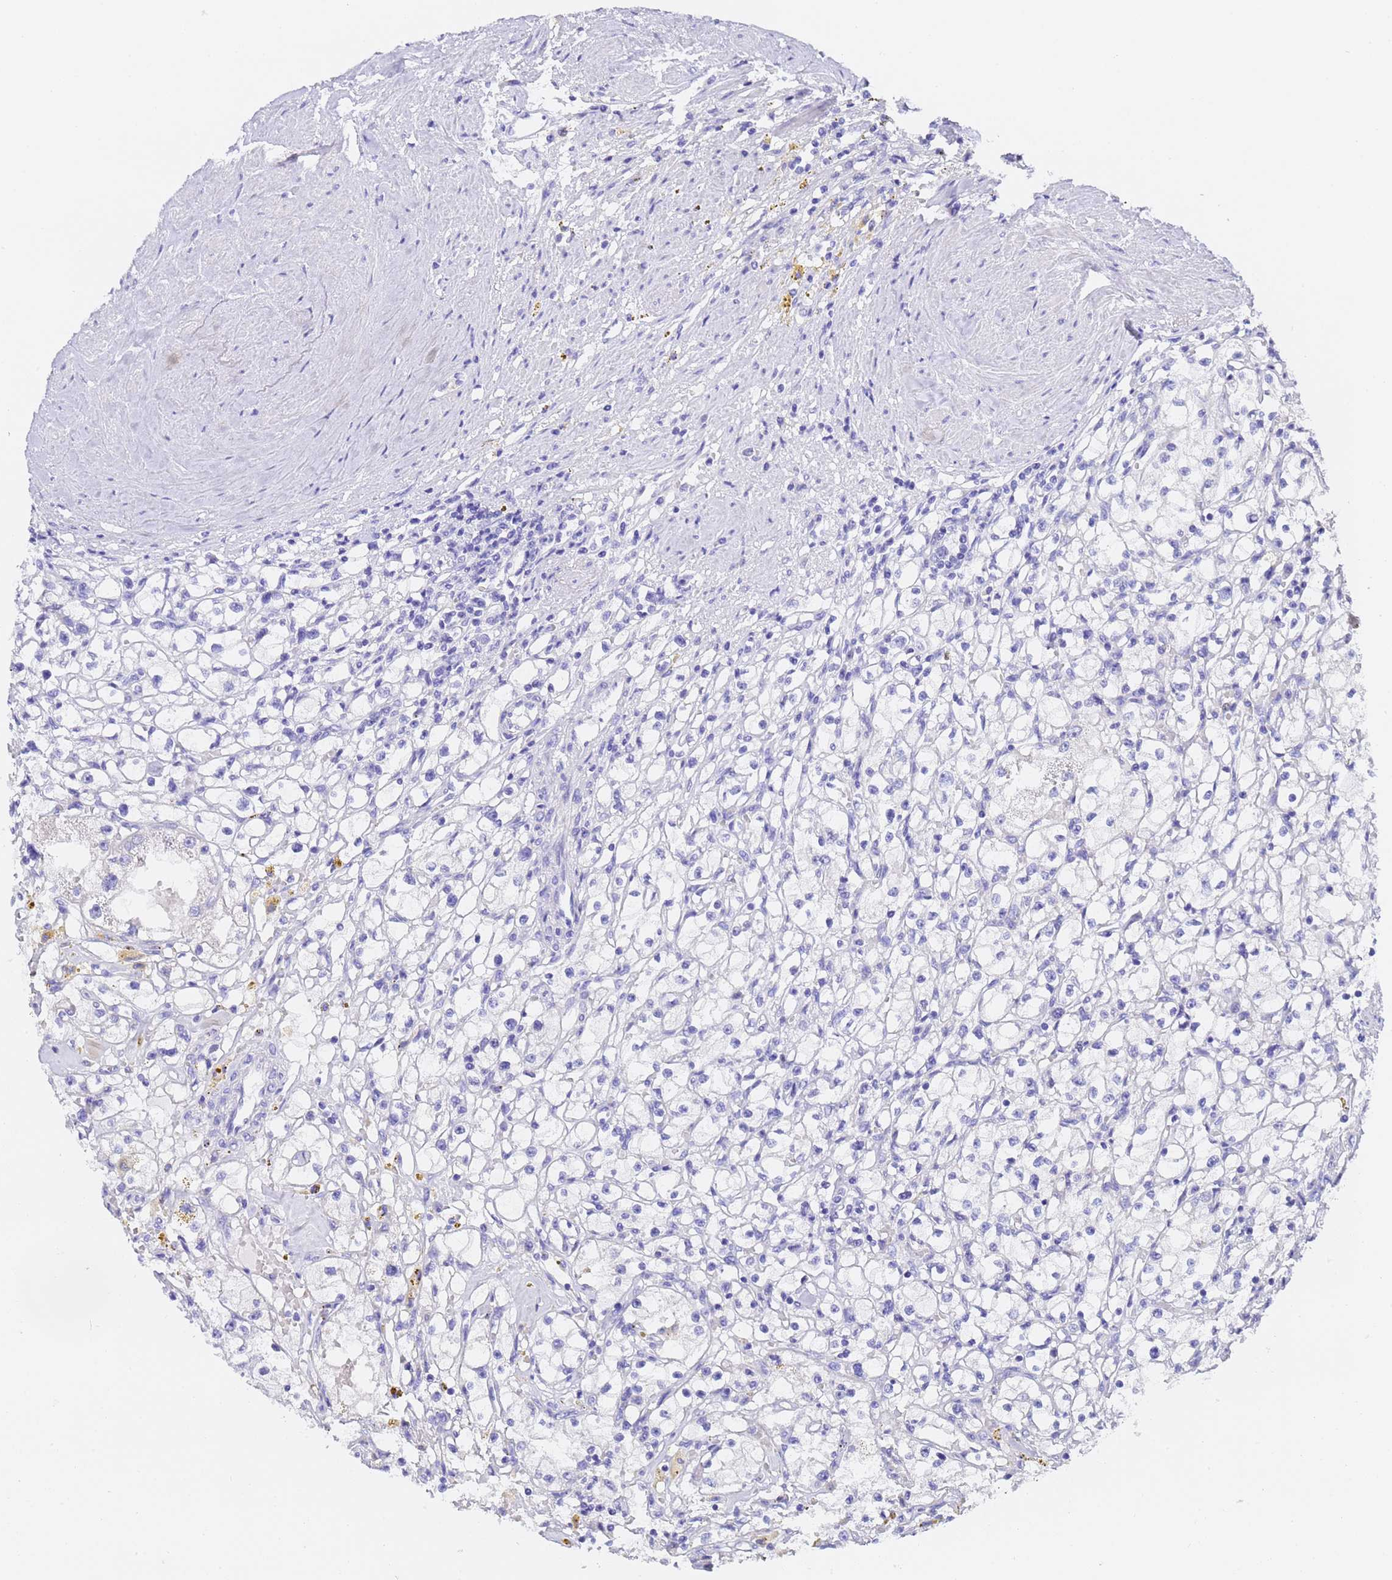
{"staining": {"intensity": "negative", "quantity": "none", "location": "none"}, "tissue": "renal cancer", "cell_type": "Tumor cells", "image_type": "cancer", "snomed": [{"axis": "morphology", "description": "Adenocarcinoma, NOS"}, {"axis": "topography", "description": "Kidney"}], "caption": "DAB immunohistochemical staining of human renal adenocarcinoma demonstrates no significant staining in tumor cells.", "gene": "GABRA1", "patient": {"sex": "male", "age": 56}}